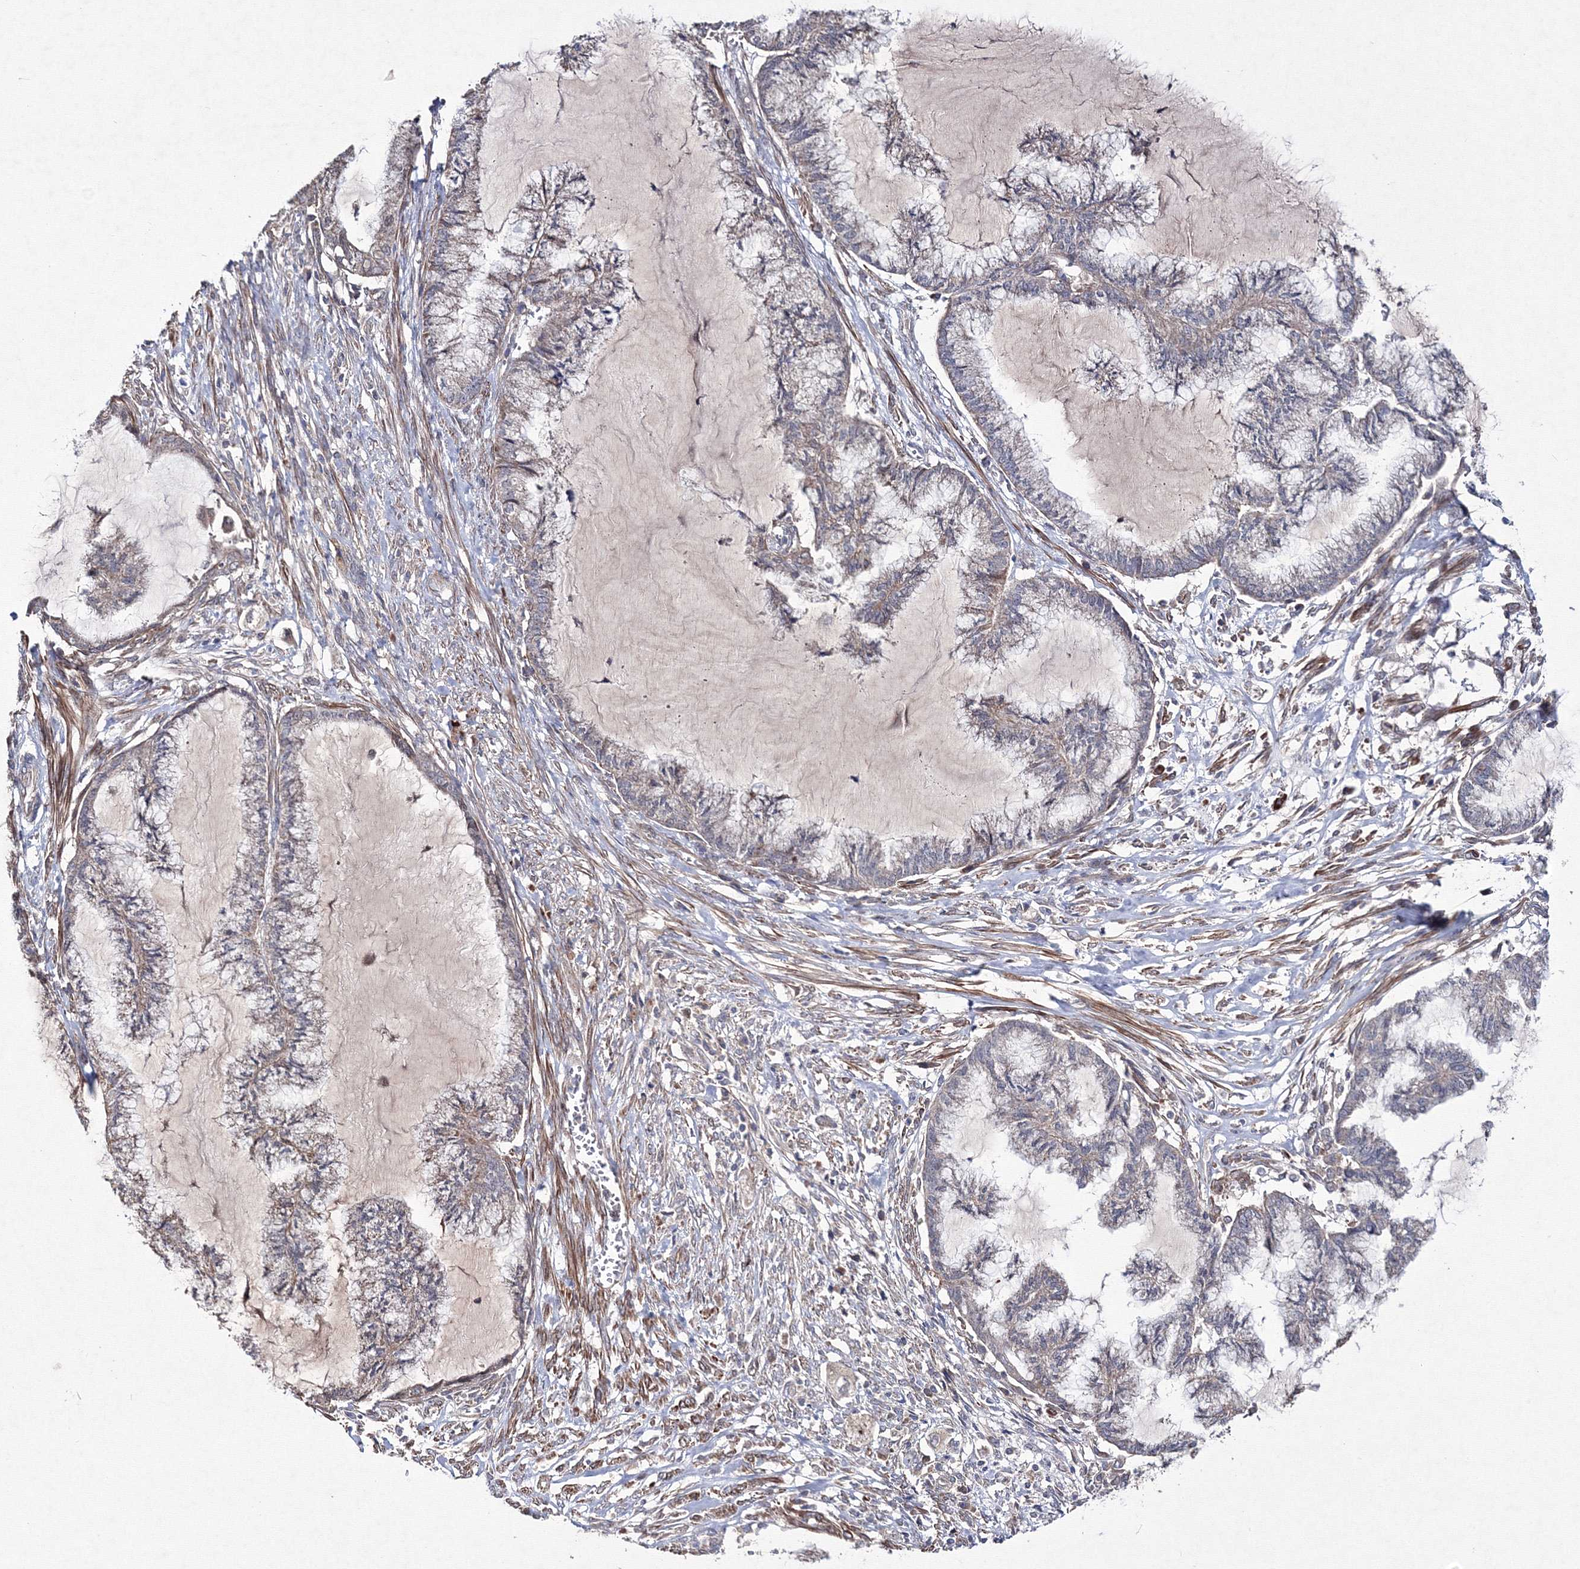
{"staining": {"intensity": "weak", "quantity": "<25%", "location": "cytoplasmic/membranous"}, "tissue": "endometrial cancer", "cell_type": "Tumor cells", "image_type": "cancer", "snomed": [{"axis": "morphology", "description": "Adenocarcinoma, NOS"}, {"axis": "topography", "description": "Endometrium"}], "caption": "High power microscopy micrograph of an immunohistochemistry photomicrograph of endometrial adenocarcinoma, revealing no significant expression in tumor cells.", "gene": "PPP2R2B", "patient": {"sex": "female", "age": 86}}